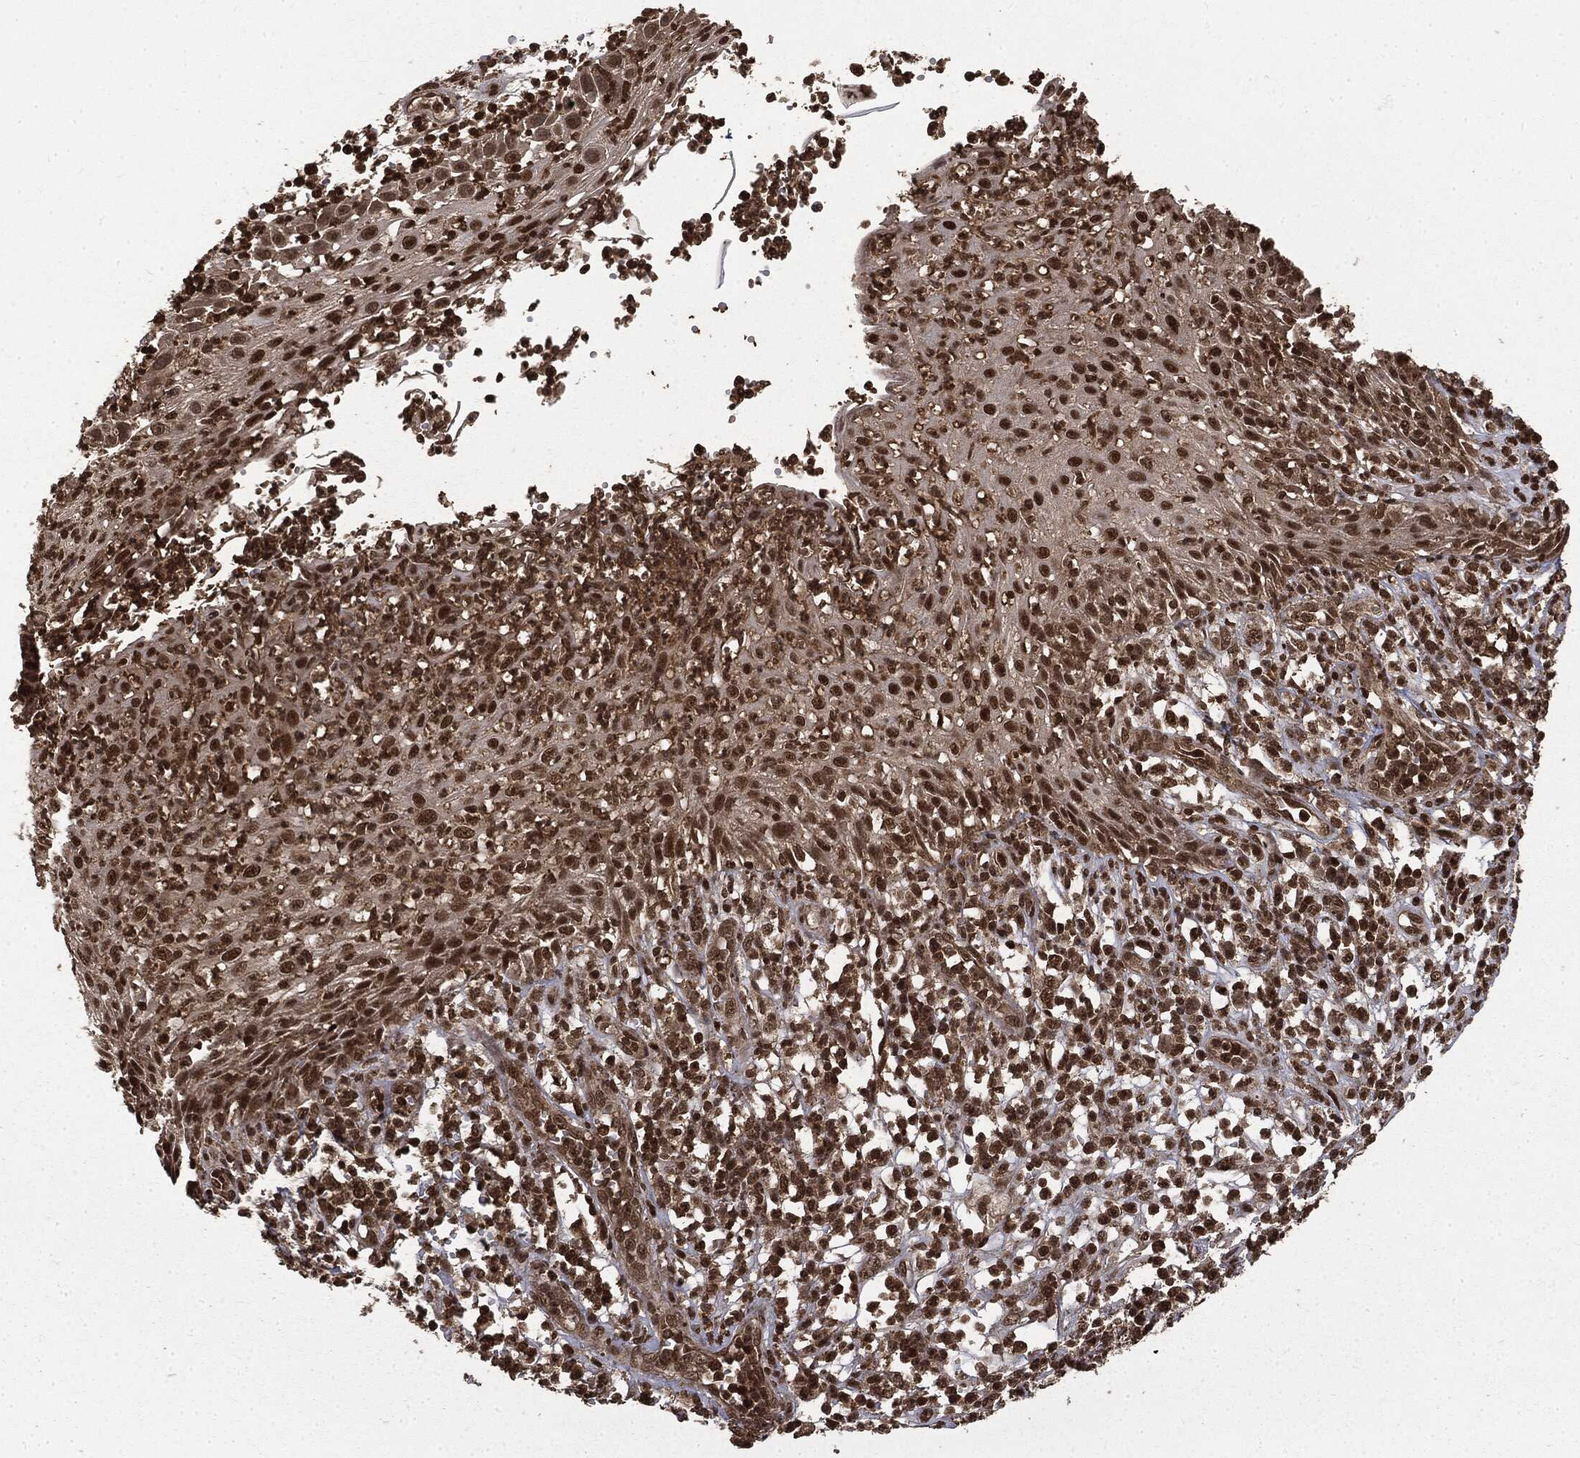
{"staining": {"intensity": "strong", "quantity": ">75%", "location": "nuclear"}, "tissue": "skin cancer", "cell_type": "Tumor cells", "image_type": "cancer", "snomed": [{"axis": "morphology", "description": "Normal tissue, NOS"}, {"axis": "morphology", "description": "Squamous cell carcinoma, NOS"}, {"axis": "topography", "description": "Skin"}], "caption": "Strong nuclear staining is present in approximately >75% of tumor cells in skin cancer.", "gene": "CTDP1", "patient": {"sex": "male", "age": 79}}